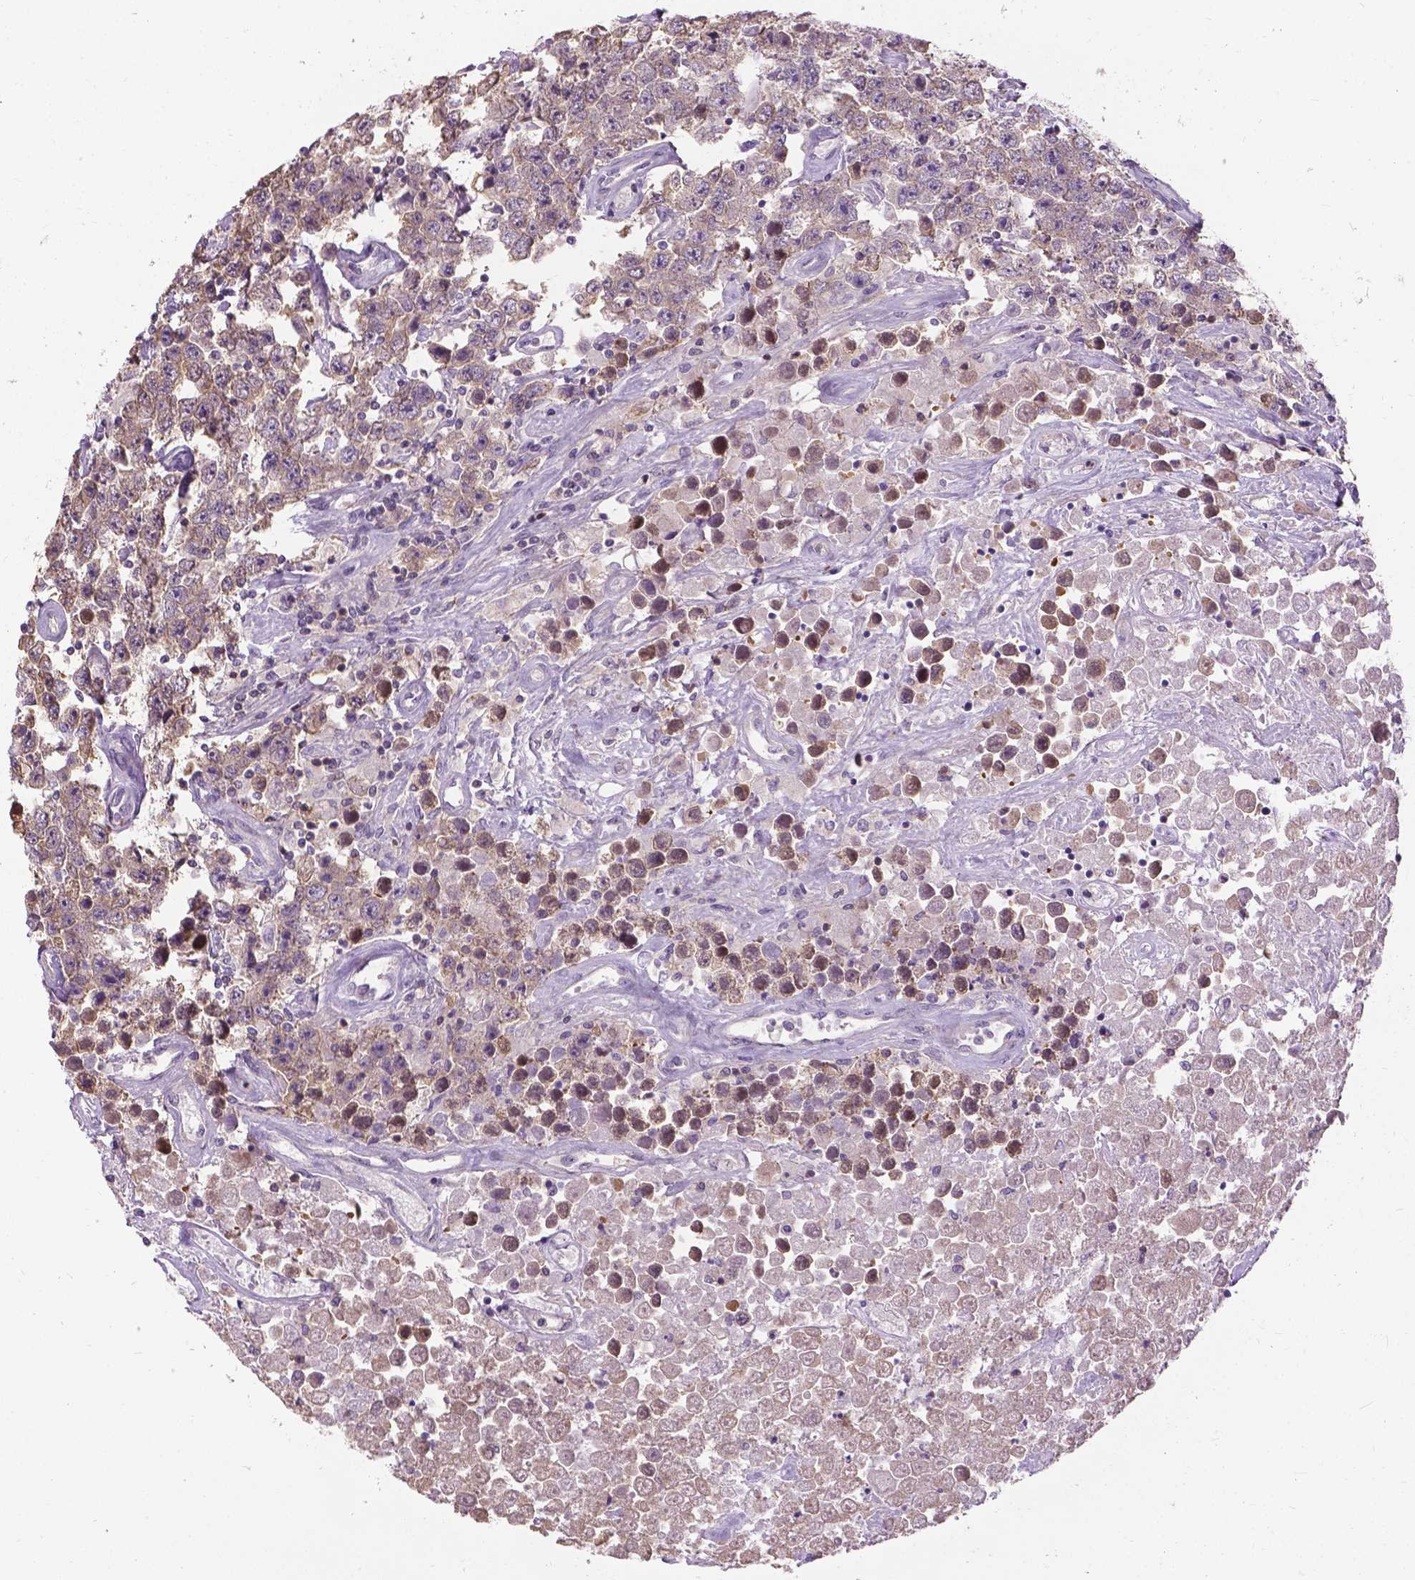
{"staining": {"intensity": "negative", "quantity": "none", "location": "none"}, "tissue": "testis cancer", "cell_type": "Tumor cells", "image_type": "cancer", "snomed": [{"axis": "morphology", "description": "Seminoma, NOS"}, {"axis": "topography", "description": "Testis"}], "caption": "A high-resolution micrograph shows immunohistochemistry staining of testis seminoma, which reveals no significant positivity in tumor cells.", "gene": "JAK3", "patient": {"sex": "male", "age": 52}}